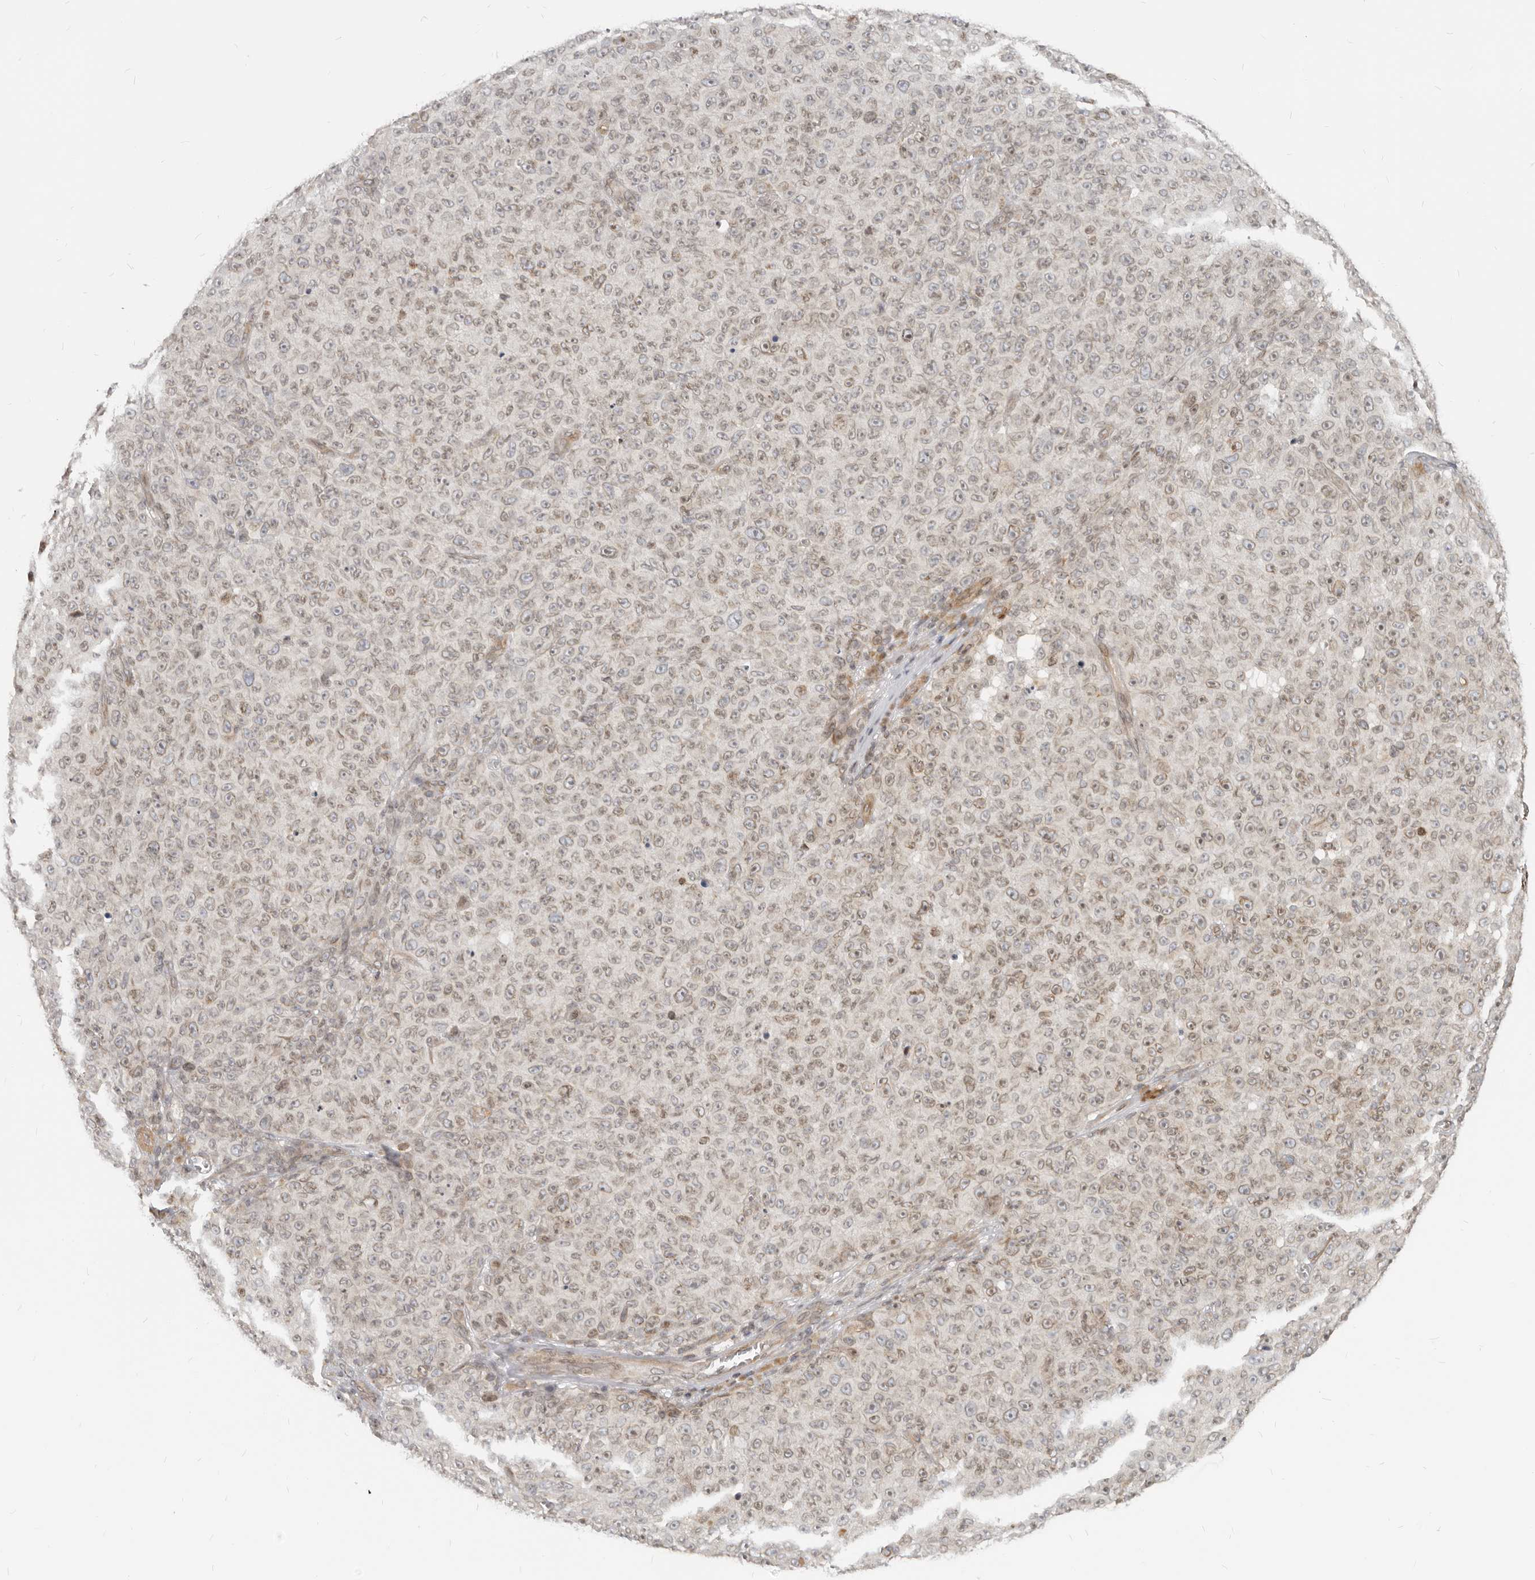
{"staining": {"intensity": "weak", "quantity": "<25%", "location": "cytoplasmic/membranous,nuclear"}, "tissue": "melanoma", "cell_type": "Tumor cells", "image_type": "cancer", "snomed": [{"axis": "morphology", "description": "Malignant melanoma, NOS"}, {"axis": "topography", "description": "Skin"}], "caption": "Malignant melanoma was stained to show a protein in brown. There is no significant positivity in tumor cells.", "gene": "NUP153", "patient": {"sex": "female", "age": 82}}